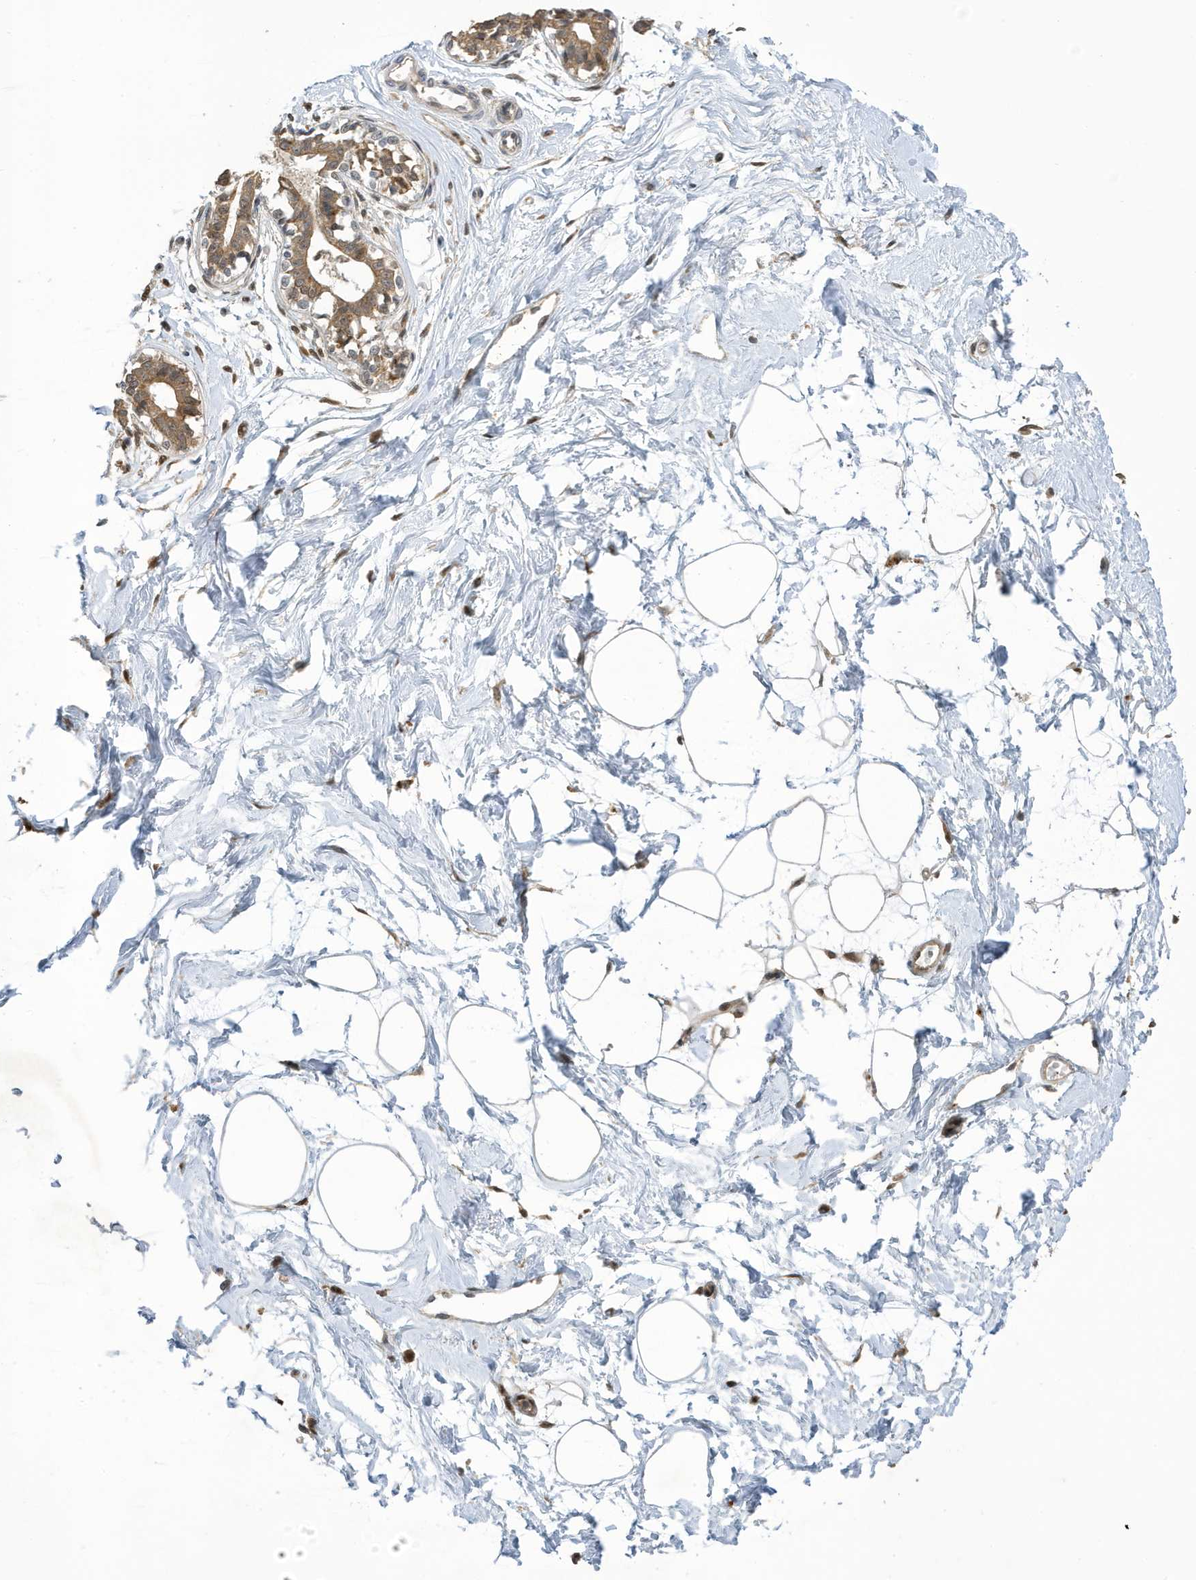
{"staining": {"intensity": "negative", "quantity": "none", "location": "none"}, "tissue": "breast", "cell_type": "Adipocytes", "image_type": "normal", "snomed": [{"axis": "morphology", "description": "Normal tissue, NOS"}, {"axis": "topography", "description": "Breast"}], "caption": "The image reveals no significant expression in adipocytes of breast. The staining is performed using DAB brown chromogen with nuclei counter-stained in using hematoxylin.", "gene": "NCOA7", "patient": {"sex": "female", "age": 45}}